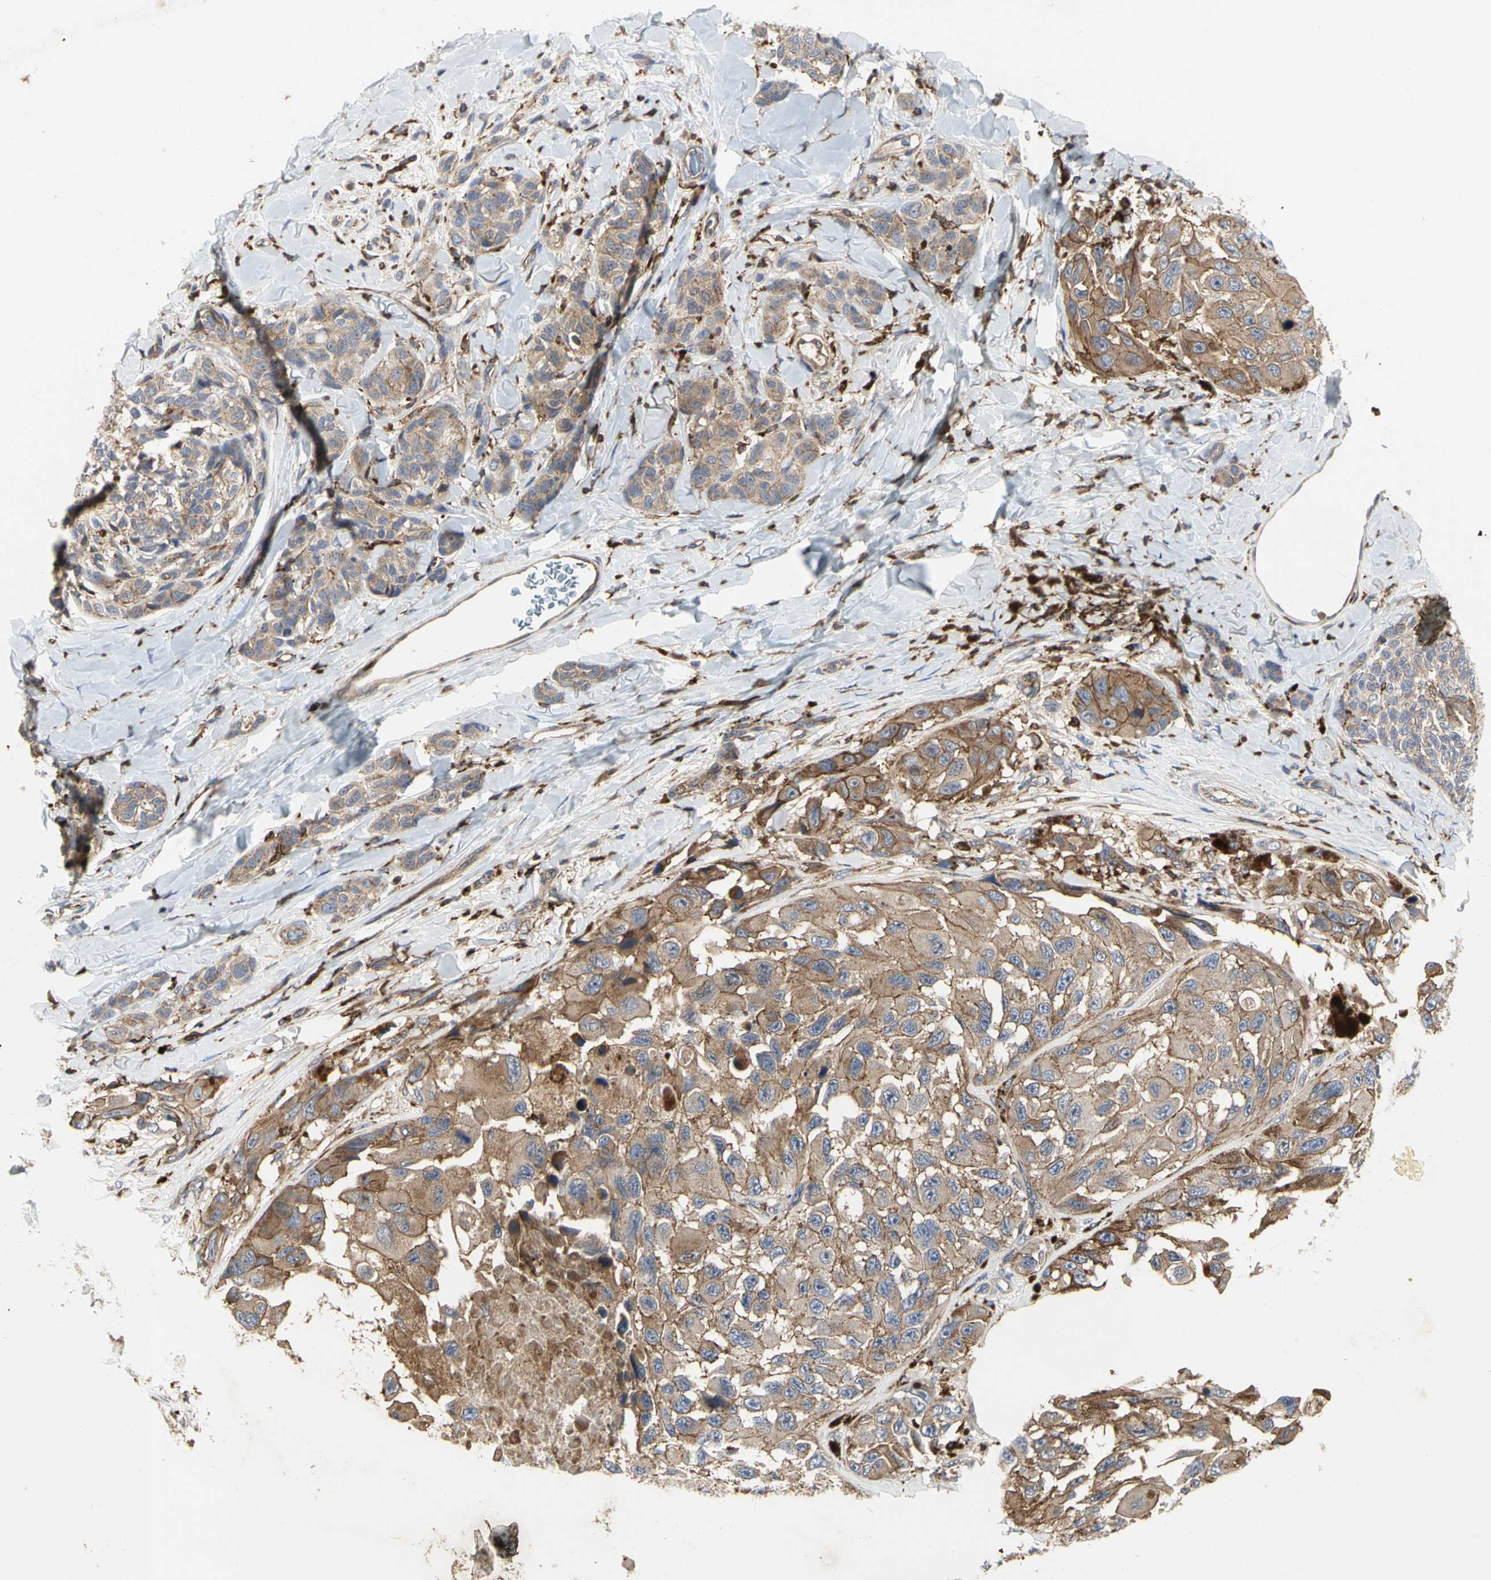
{"staining": {"intensity": "moderate", "quantity": ">75%", "location": "cytoplasmic/membranous"}, "tissue": "melanoma", "cell_type": "Tumor cells", "image_type": "cancer", "snomed": [{"axis": "morphology", "description": "Malignant melanoma, NOS"}, {"axis": "topography", "description": "Skin"}], "caption": "Human malignant melanoma stained with a brown dye shows moderate cytoplasmic/membranous positive positivity in about >75% of tumor cells.", "gene": "NAPG", "patient": {"sex": "female", "age": 73}}